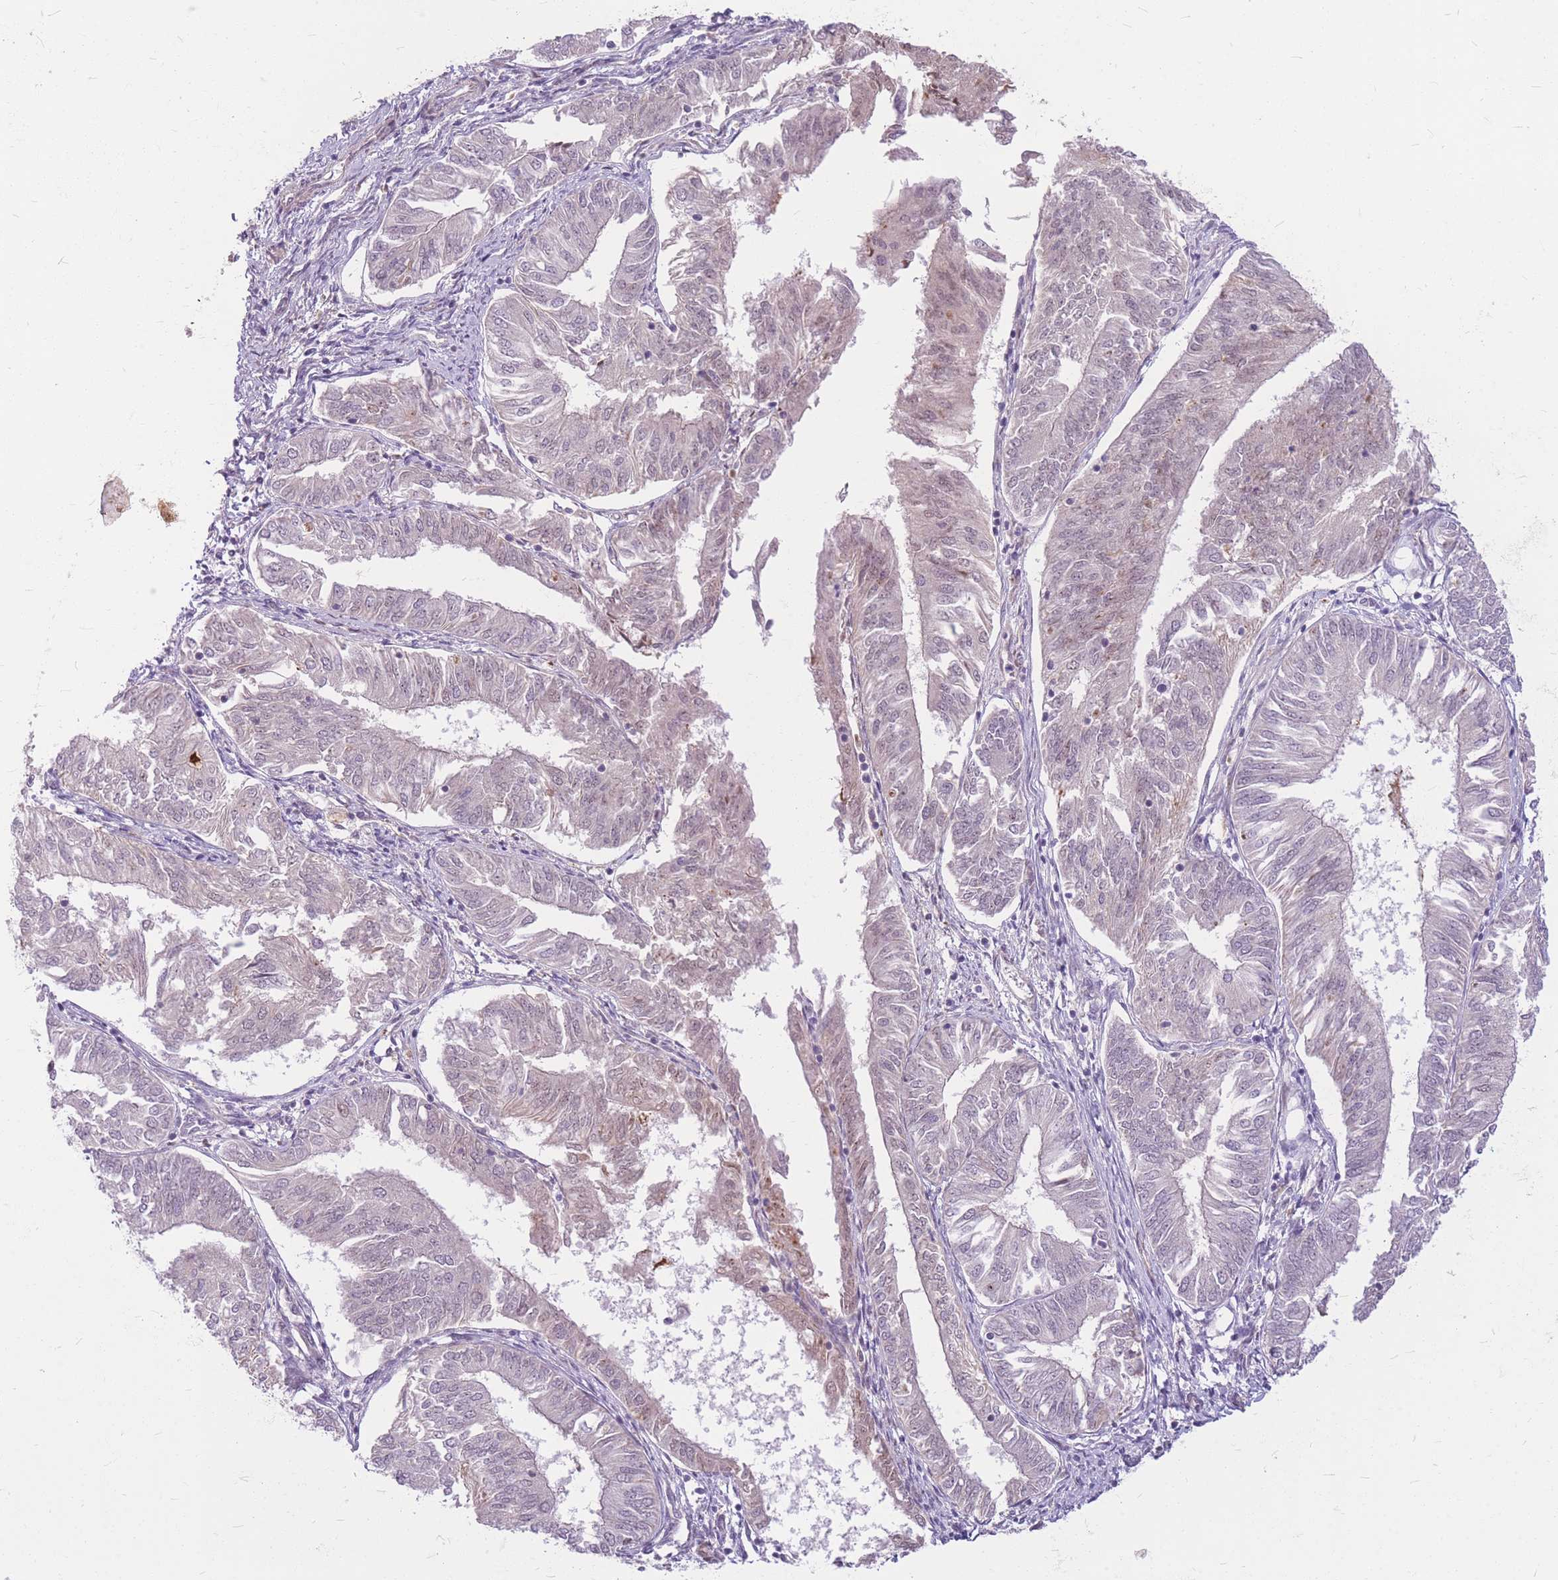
{"staining": {"intensity": "negative", "quantity": "none", "location": "none"}, "tissue": "endometrial cancer", "cell_type": "Tumor cells", "image_type": "cancer", "snomed": [{"axis": "morphology", "description": "Adenocarcinoma, NOS"}, {"axis": "topography", "description": "Endometrium"}], "caption": "Immunohistochemistry histopathology image of neoplastic tissue: endometrial cancer stained with DAB (3,3'-diaminobenzidine) shows no significant protein expression in tumor cells.", "gene": "ERCC2", "patient": {"sex": "female", "age": 58}}